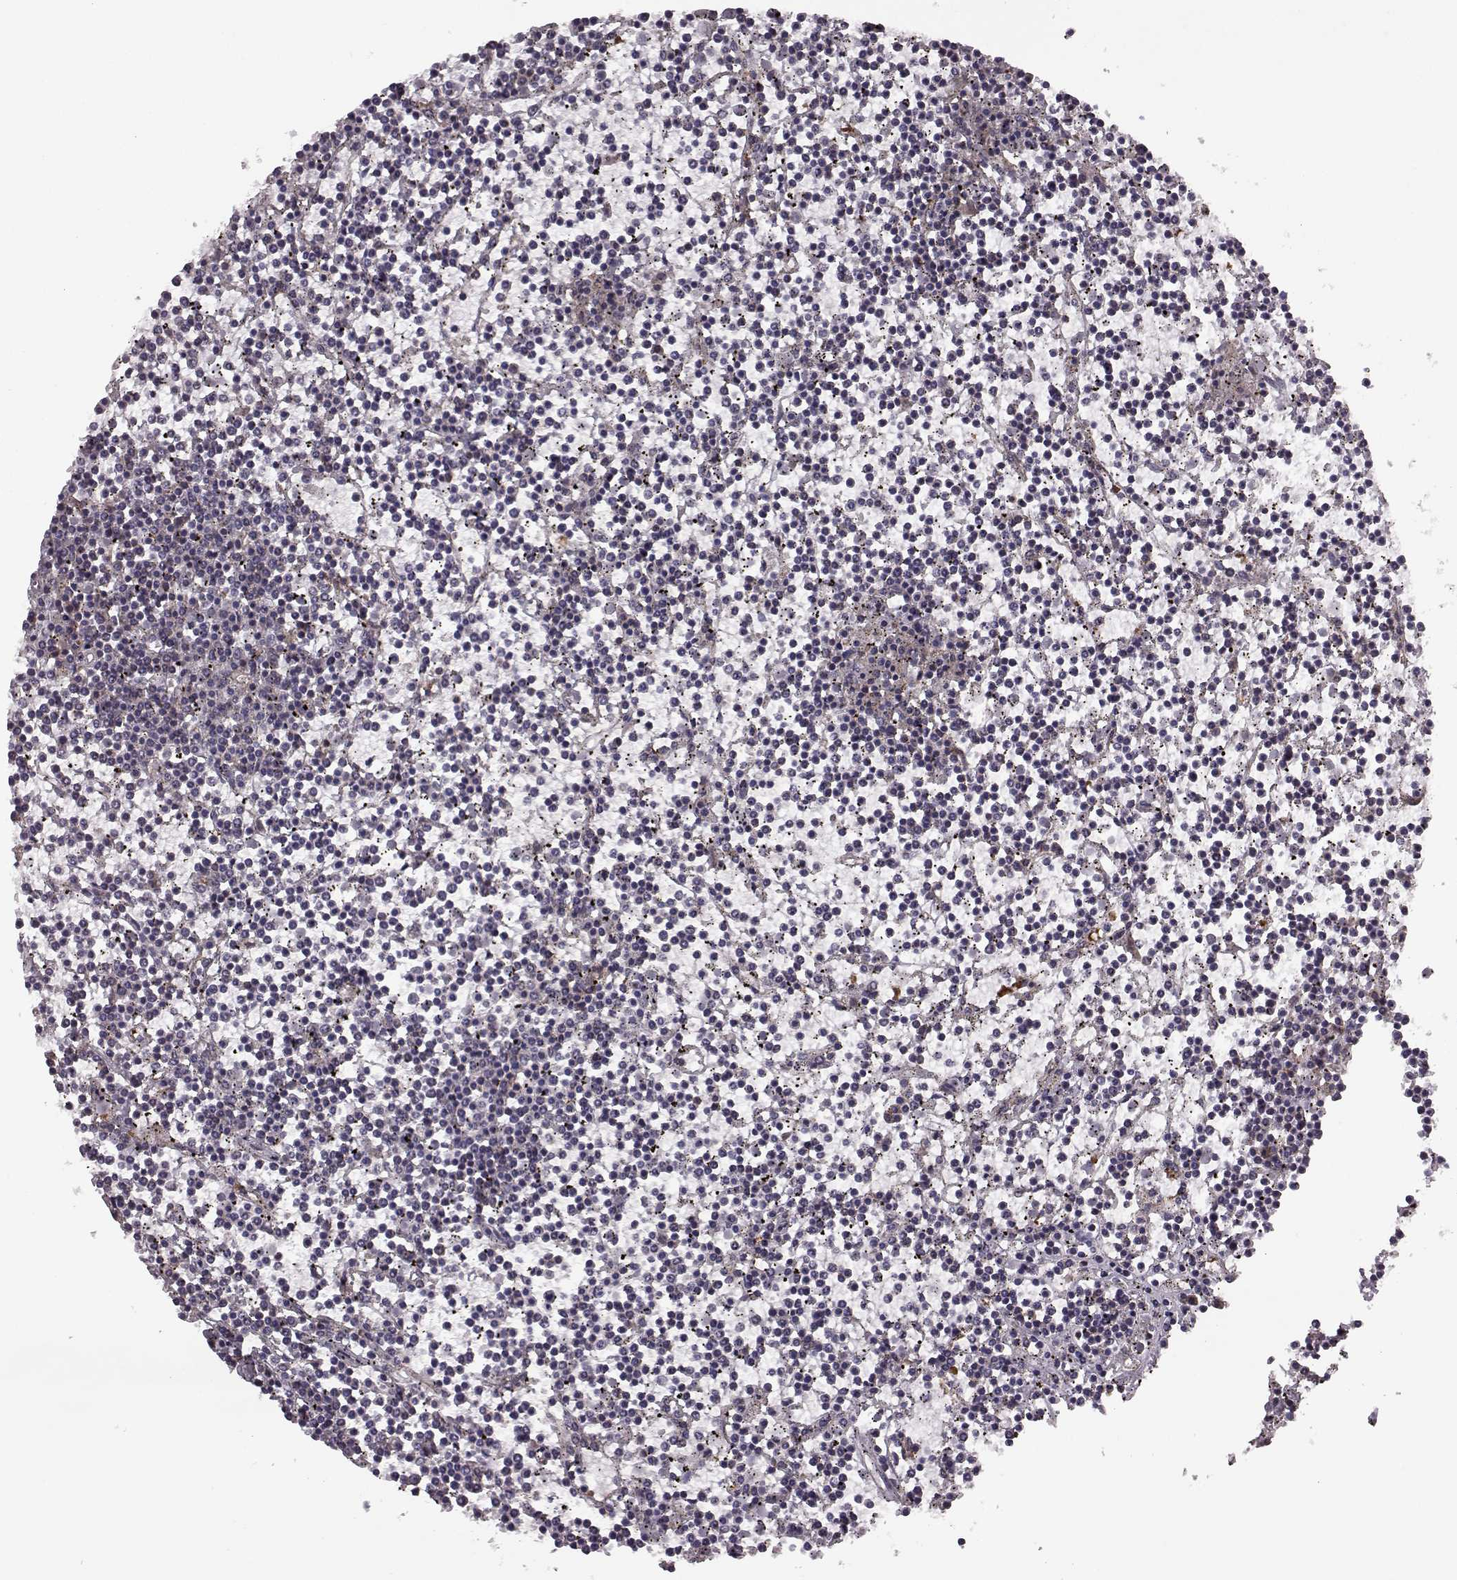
{"staining": {"intensity": "negative", "quantity": "none", "location": "none"}, "tissue": "lymphoma", "cell_type": "Tumor cells", "image_type": "cancer", "snomed": [{"axis": "morphology", "description": "Malignant lymphoma, non-Hodgkin's type, Low grade"}, {"axis": "topography", "description": "Spleen"}], "caption": "The photomicrograph exhibits no staining of tumor cells in lymphoma.", "gene": "FNIP2", "patient": {"sex": "female", "age": 19}}